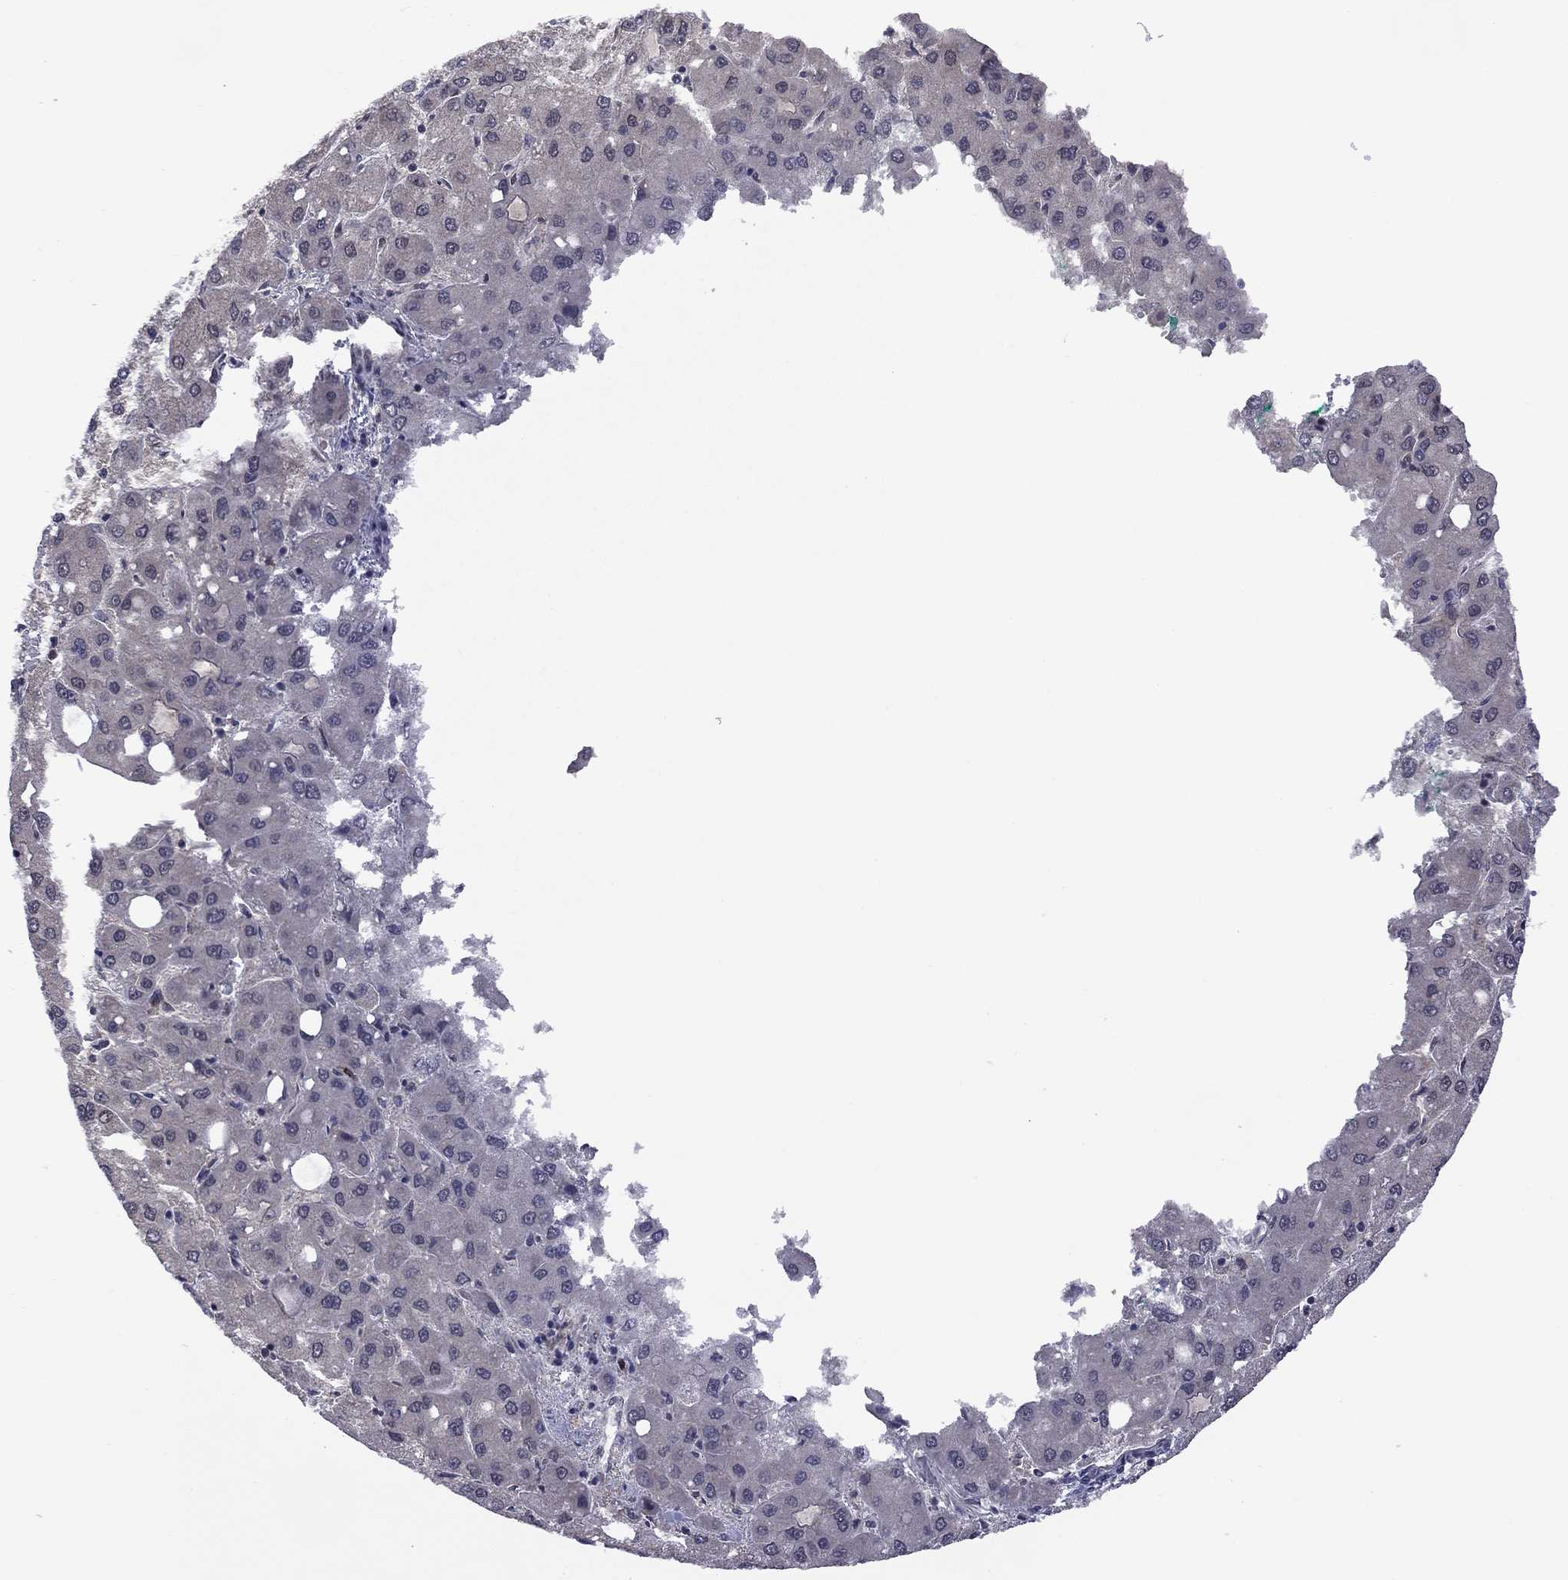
{"staining": {"intensity": "negative", "quantity": "none", "location": "none"}, "tissue": "liver cancer", "cell_type": "Tumor cells", "image_type": "cancer", "snomed": [{"axis": "morphology", "description": "Carcinoma, Hepatocellular, NOS"}, {"axis": "topography", "description": "Liver"}], "caption": "Human hepatocellular carcinoma (liver) stained for a protein using immunohistochemistry demonstrates no staining in tumor cells.", "gene": "GPAA1", "patient": {"sex": "male", "age": 73}}